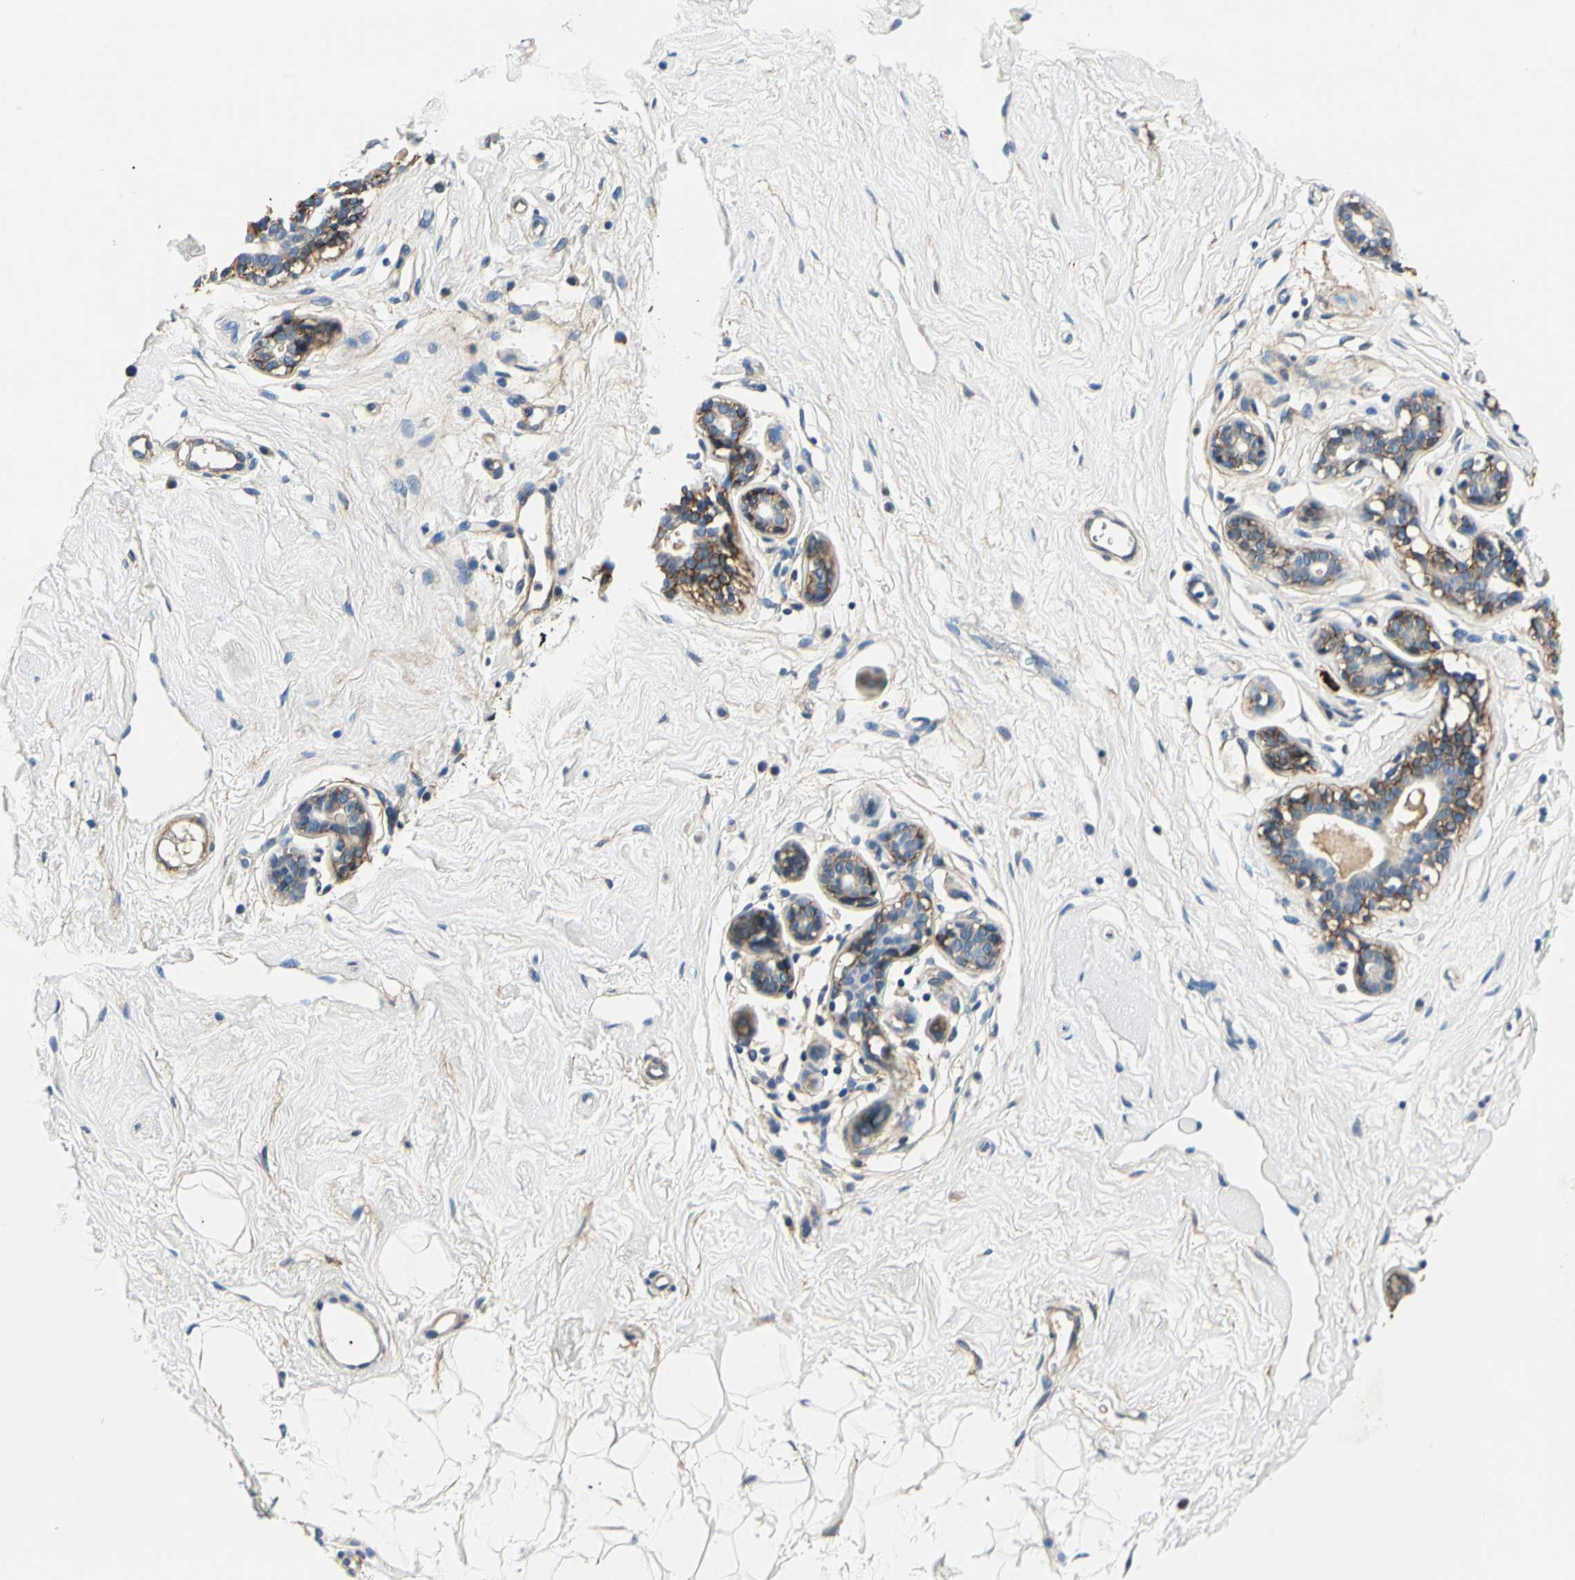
{"staining": {"intensity": "weak", "quantity": ">75%", "location": "cytoplasmic/membranous"}, "tissue": "breast", "cell_type": "Adipocytes", "image_type": "normal", "snomed": [{"axis": "morphology", "description": "Normal tissue, NOS"}, {"axis": "topography", "description": "Breast"}], "caption": "Immunohistochemistry (IHC) of normal human breast shows low levels of weak cytoplasmic/membranous staining in about >75% of adipocytes.", "gene": "TGFBR3", "patient": {"sex": "female", "age": 23}}